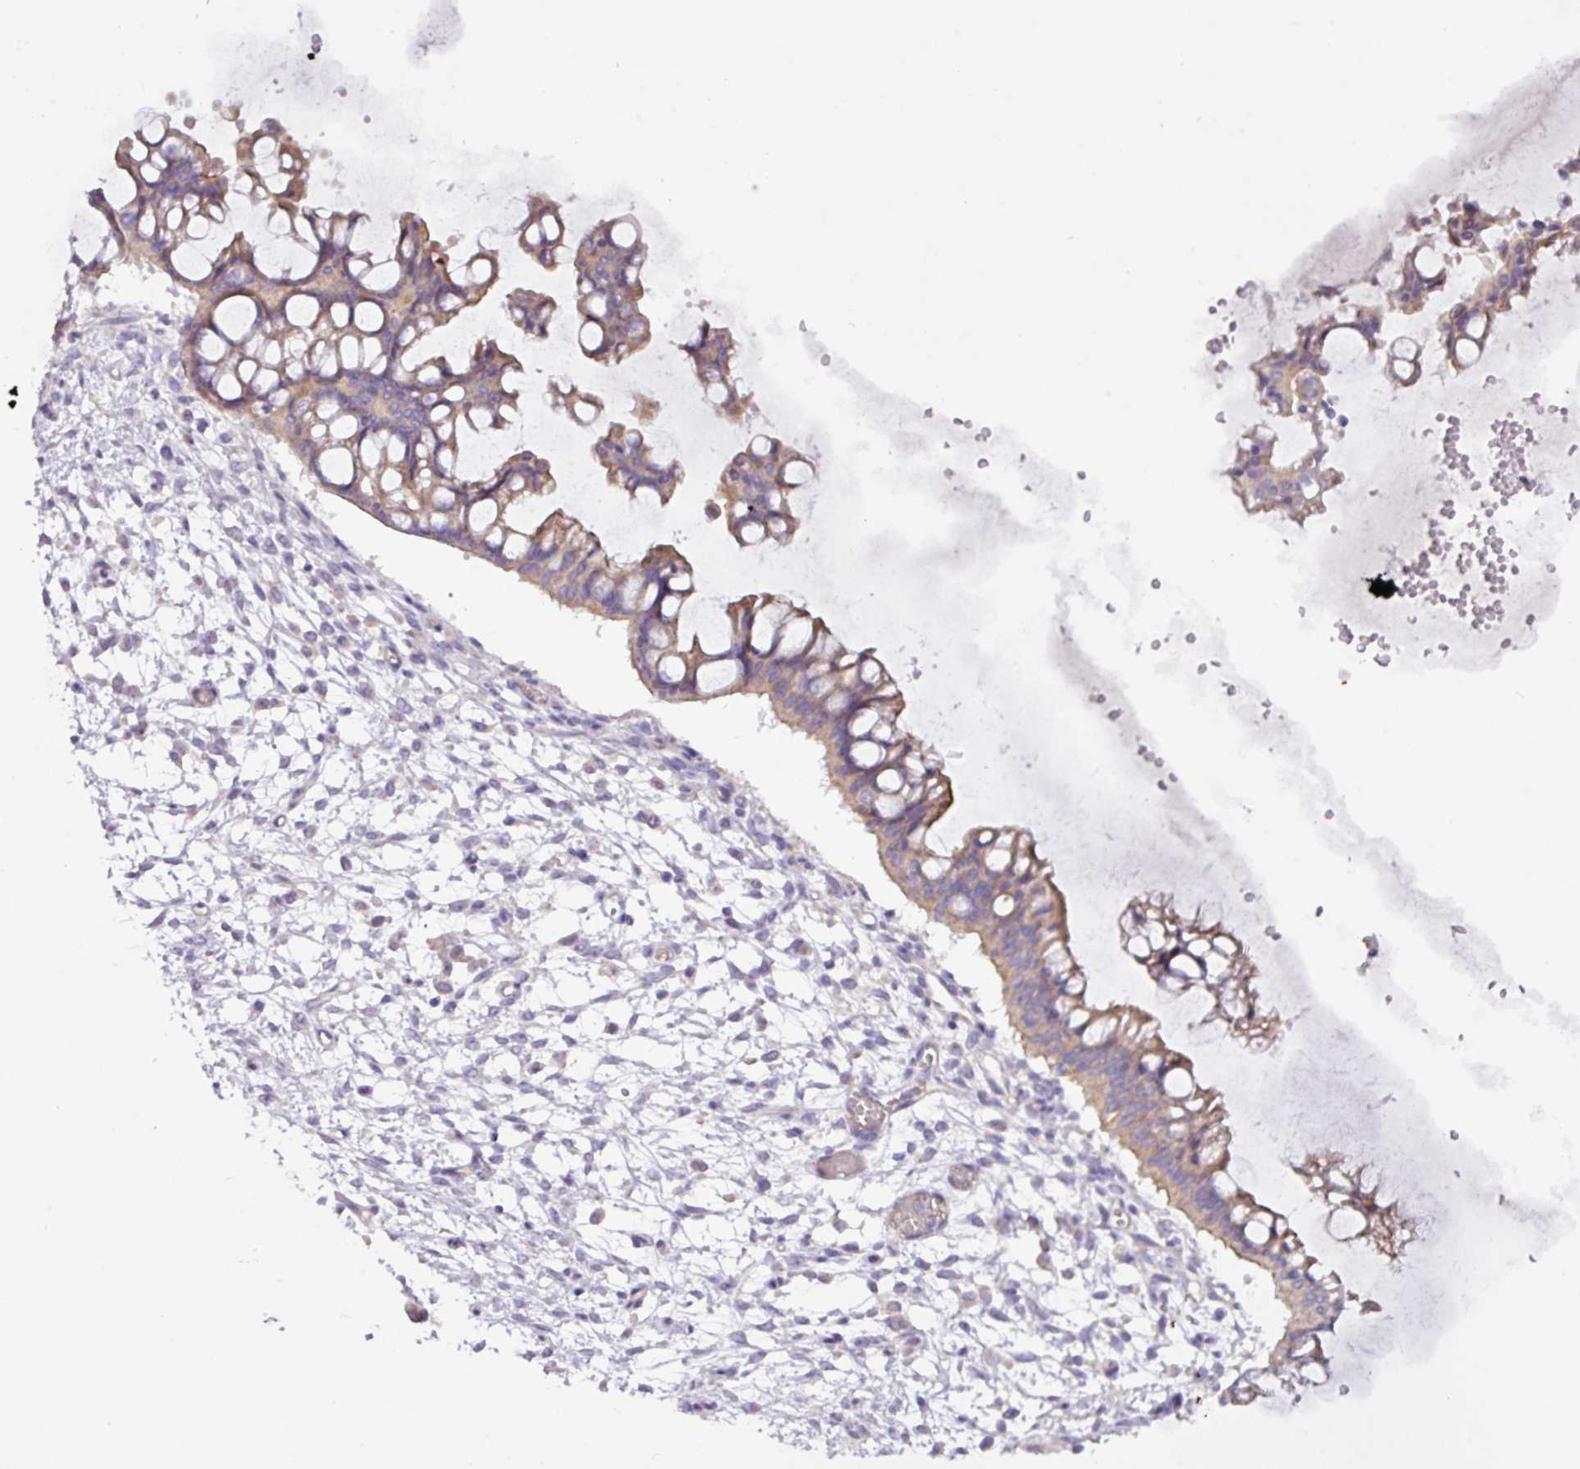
{"staining": {"intensity": "weak", "quantity": ">75%", "location": "cytoplasmic/membranous"}, "tissue": "ovarian cancer", "cell_type": "Tumor cells", "image_type": "cancer", "snomed": [{"axis": "morphology", "description": "Cystadenocarcinoma, mucinous, NOS"}, {"axis": "topography", "description": "Ovary"}], "caption": "A brown stain highlights weak cytoplasmic/membranous positivity of a protein in ovarian mucinous cystadenocarcinoma tumor cells.", "gene": "RGS16", "patient": {"sex": "female", "age": 73}}